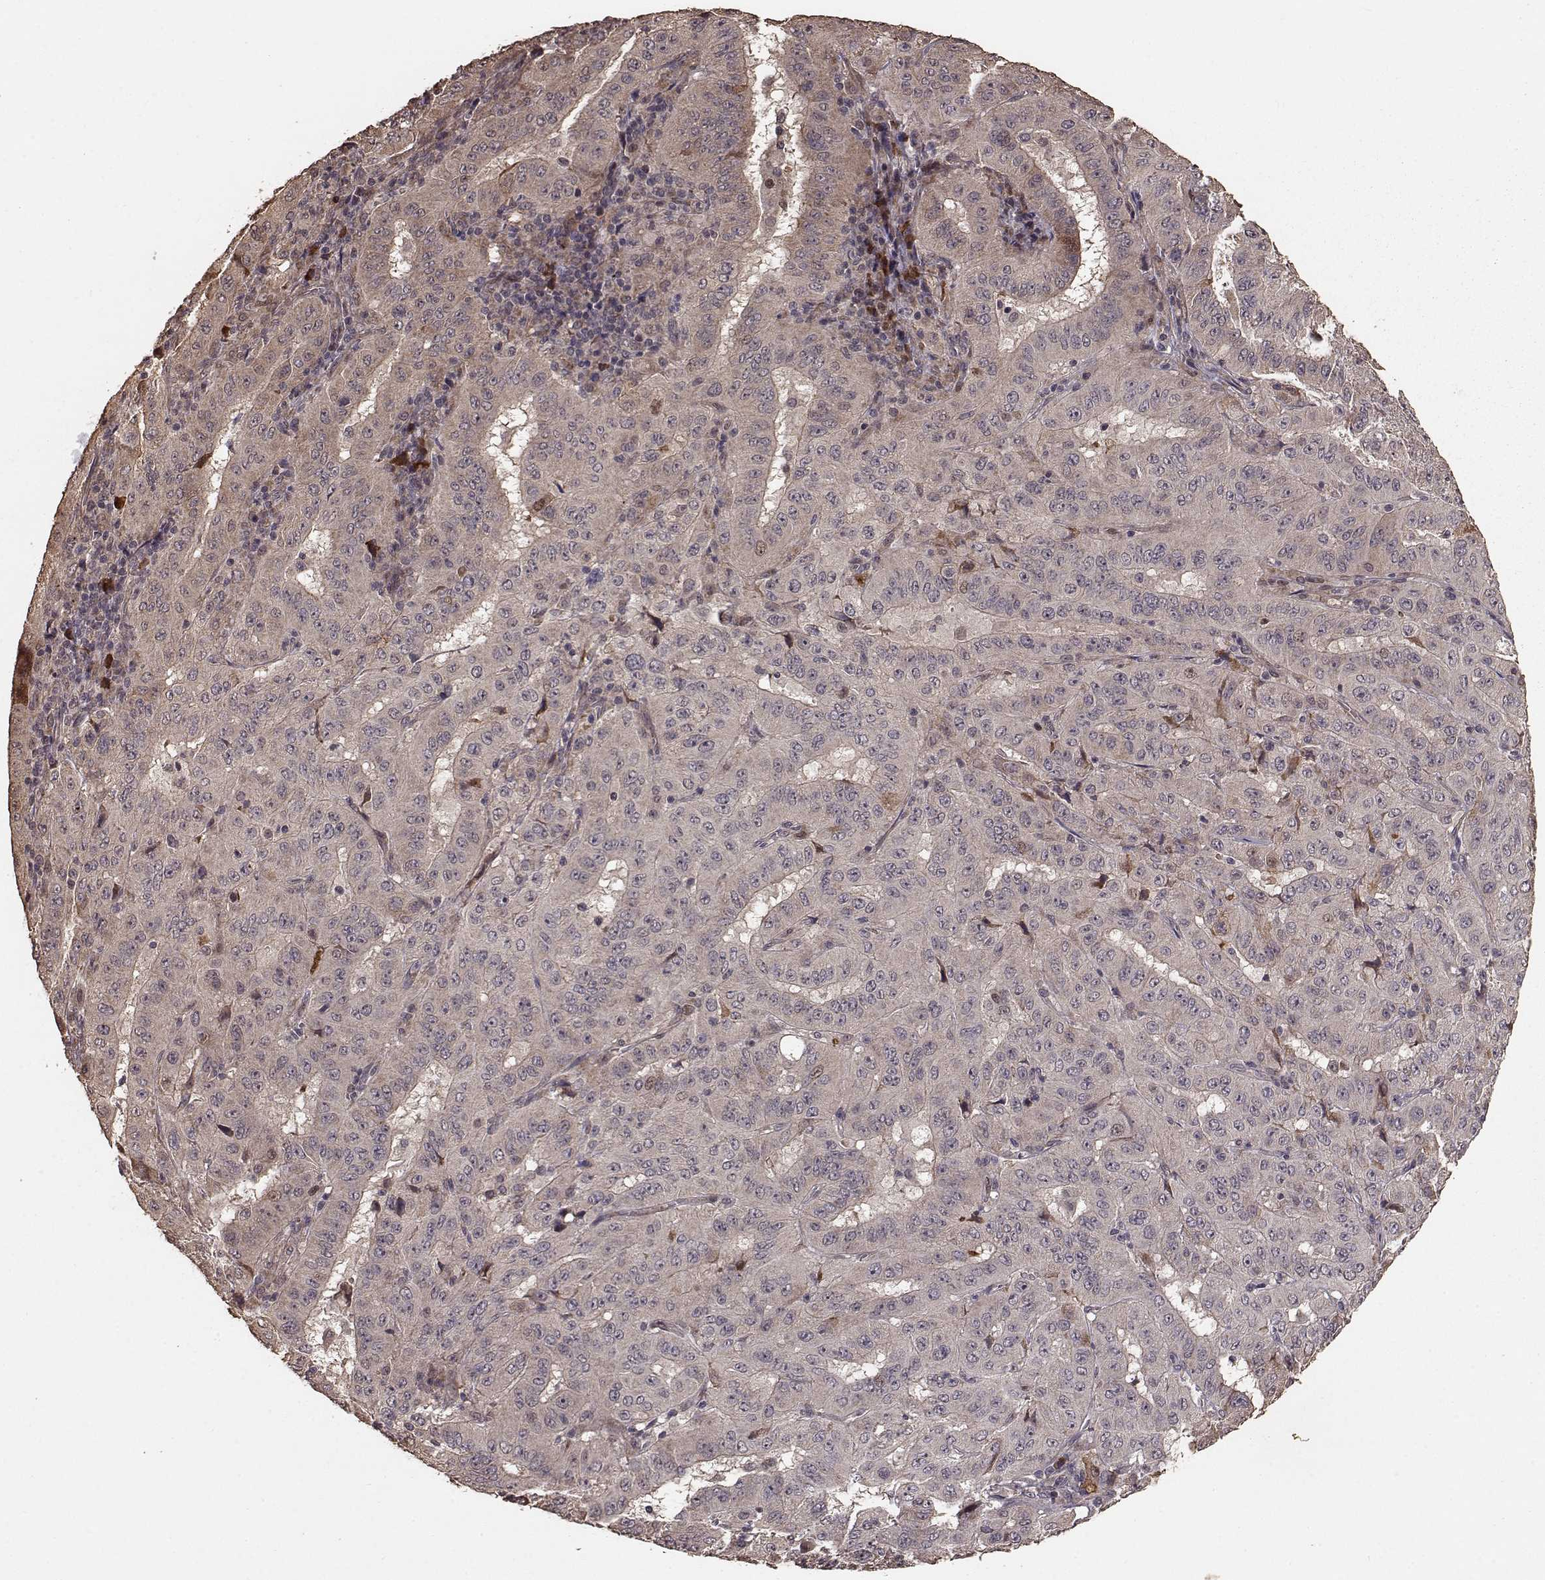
{"staining": {"intensity": "weak", "quantity": ">75%", "location": "cytoplasmic/membranous"}, "tissue": "pancreatic cancer", "cell_type": "Tumor cells", "image_type": "cancer", "snomed": [{"axis": "morphology", "description": "Adenocarcinoma, NOS"}, {"axis": "topography", "description": "Pancreas"}], "caption": "Pancreatic adenocarcinoma stained with a protein marker displays weak staining in tumor cells.", "gene": "USP15", "patient": {"sex": "male", "age": 63}}